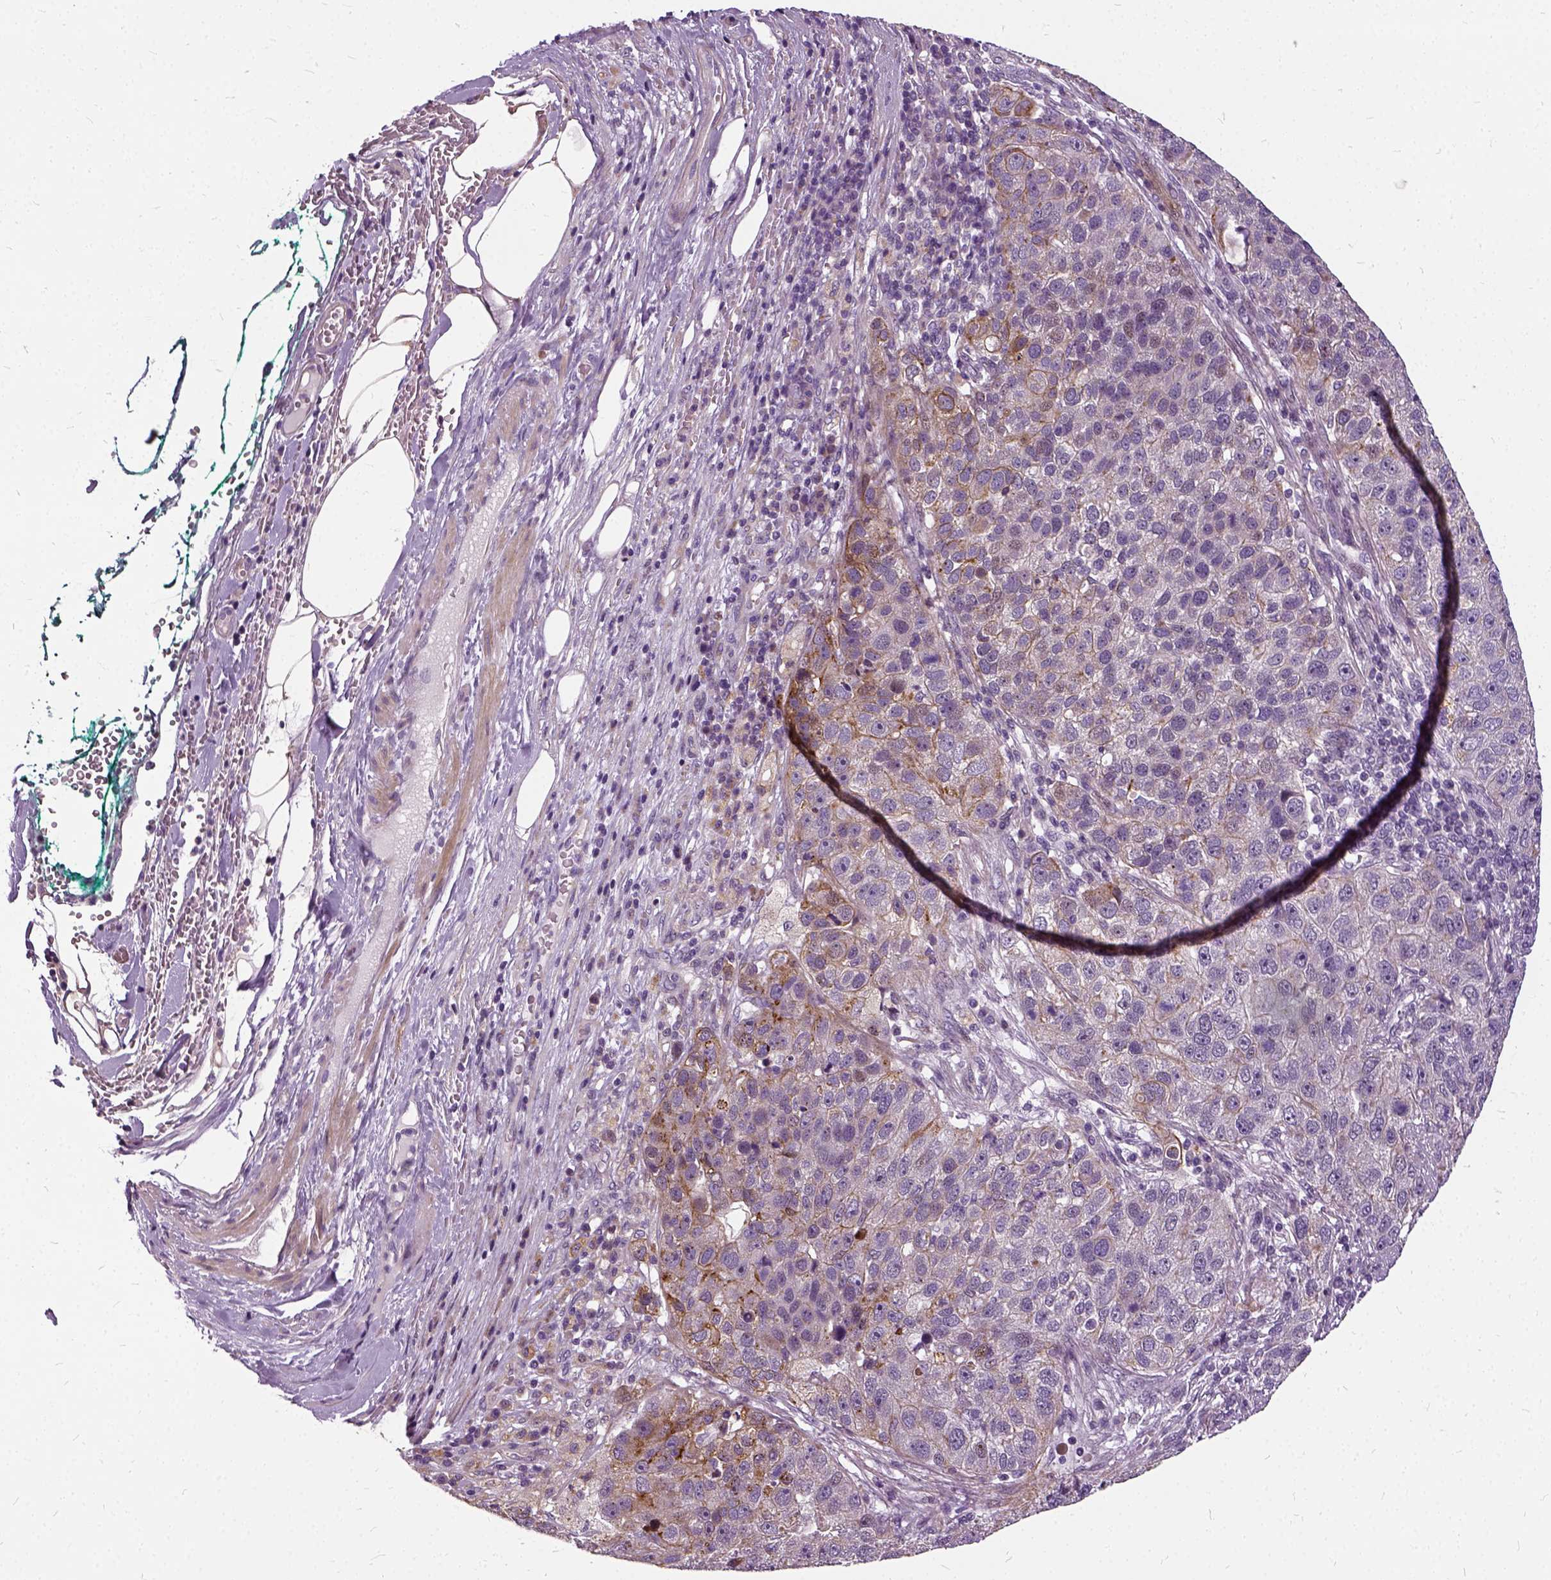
{"staining": {"intensity": "moderate", "quantity": "25%-75%", "location": "cytoplasmic/membranous"}, "tissue": "pancreatic cancer", "cell_type": "Tumor cells", "image_type": "cancer", "snomed": [{"axis": "morphology", "description": "Adenocarcinoma, NOS"}, {"axis": "topography", "description": "Pancreas"}], "caption": "Pancreatic cancer (adenocarcinoma) stained with a protein marker reveals moderate staining in tumor cells.", "gene": "ILRUN", "patient": {"sex": "female", "age": 61}}